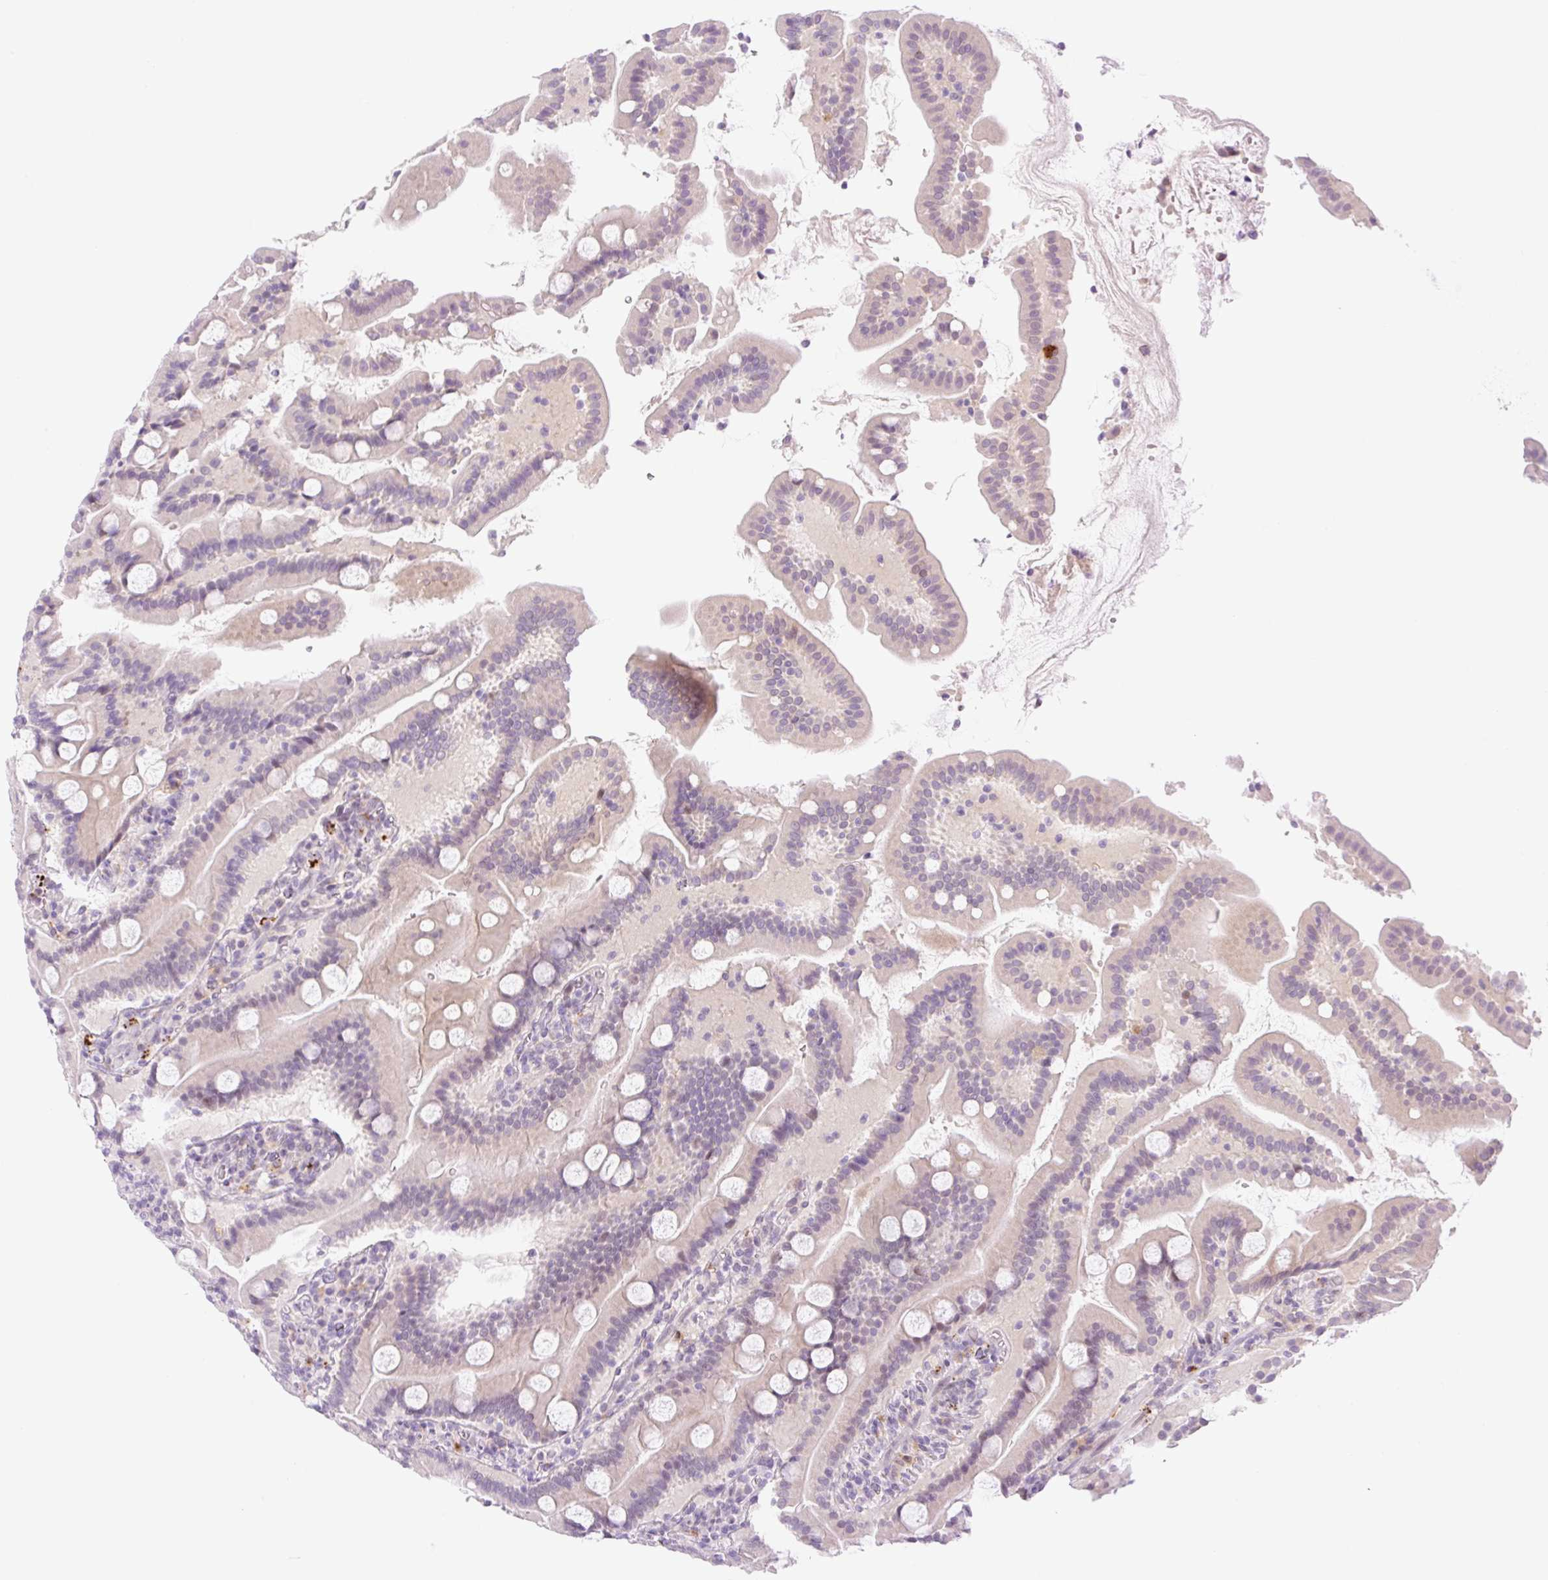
{"staining": {"intensity": "weak", "quantity": "<25%", "location": "cytoplasmic/membranous,nuclear"}, "tissue": "duodenum", "cell_type": "Glandular cells", "image_type": "normal", "snomed": [{"axis": "morphology", "description": "Normal tissue, NOS"}, {"axis": "topography", "description": "Duodenum"}], "caption": "This is an immunohistochemistry (IHC) histopathology image of normal duodenum. There is no expression in glandular cells.", "gene": "SPRYD4", "patient": {"sex": "male", "age": 55}}